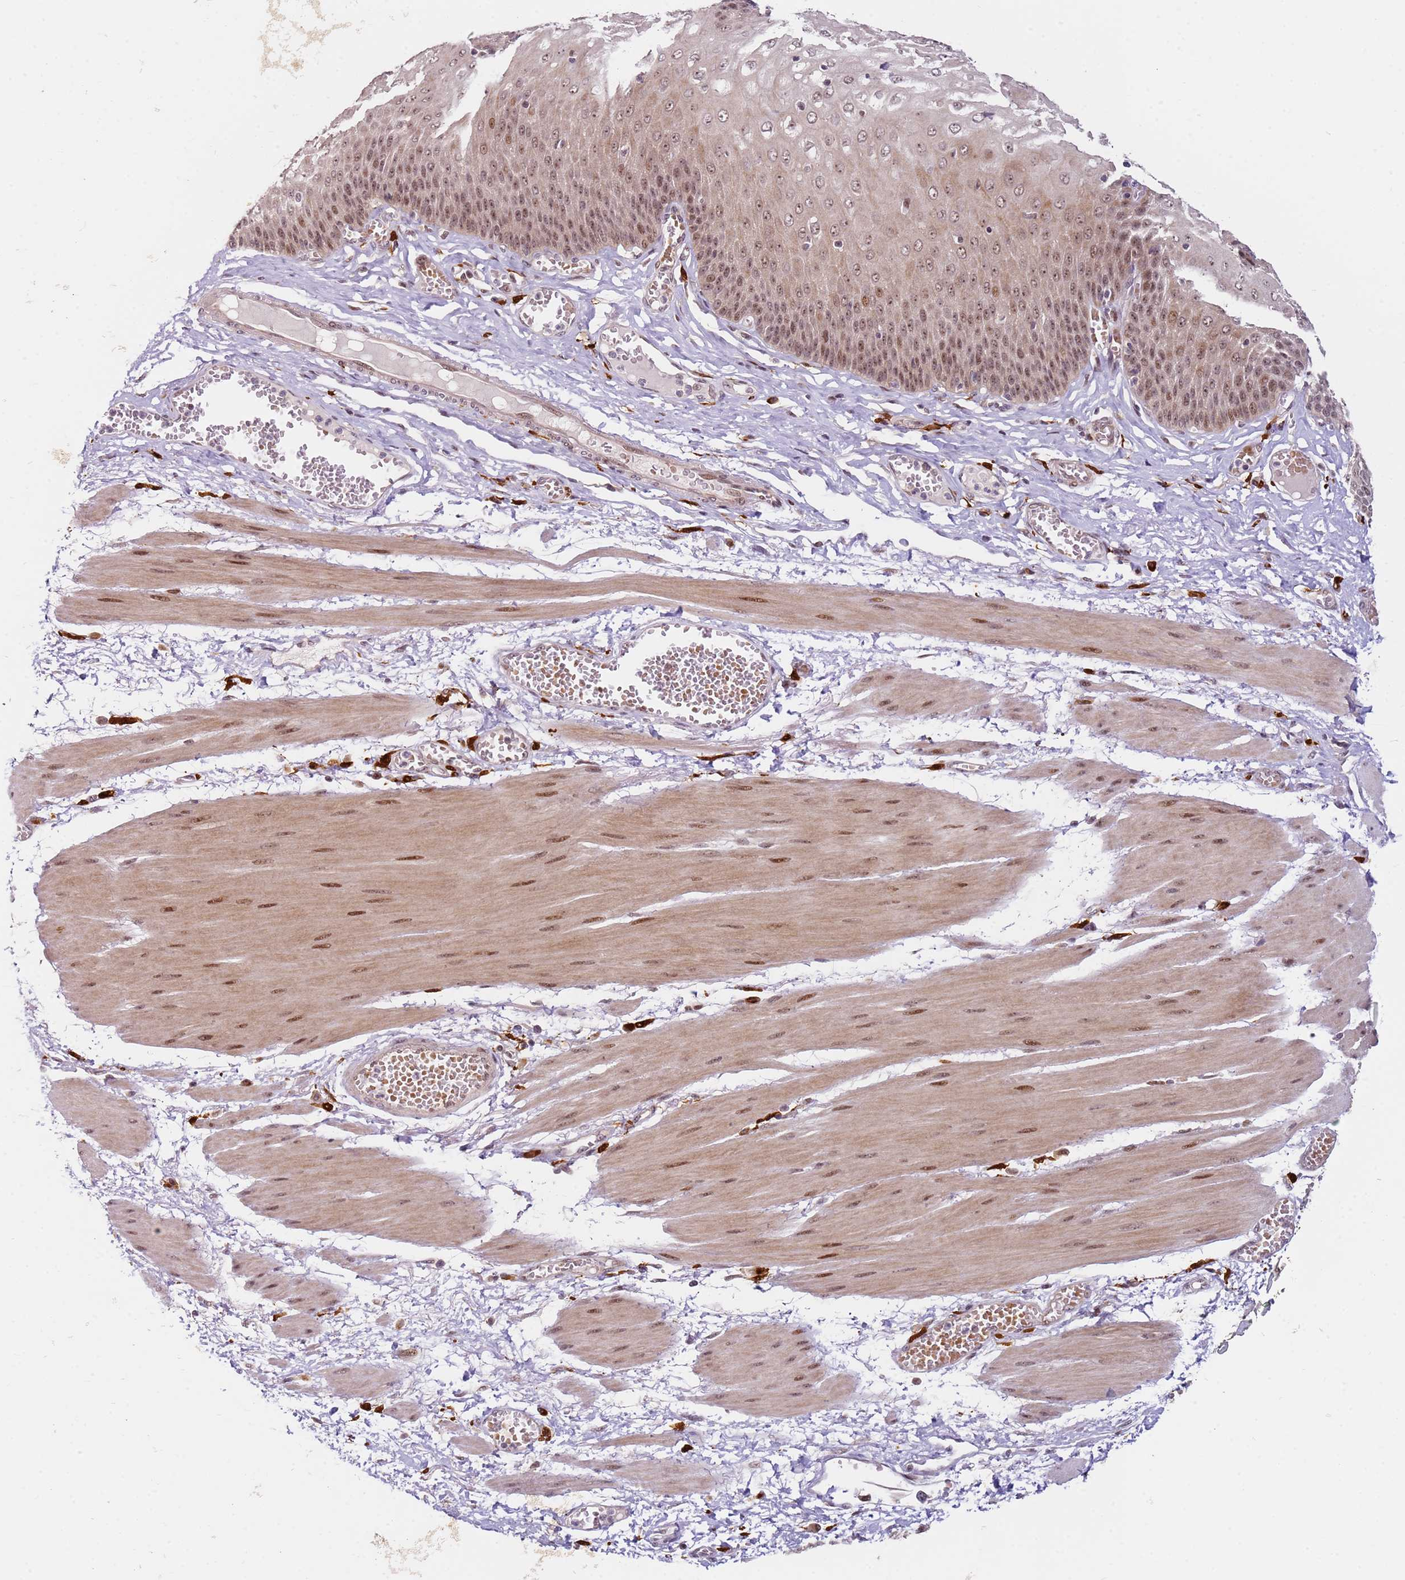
{"staining": {"intensity": "moderate", "quantity": ">75%", "location": "nuclear"}, "tissue": "esophagus", "cell_type": "Squamous epithelial cells", "image_type": "normal", "snomed": [{"axis": "morphology", "description": "Normal tissue, NOS"}, {"axis": "topography", "description": "Esophagus"}], "caption": "This image shows IHC staining of unremarkable esophagus, with medium moderate nuclear expression in about >75% of squamous epithelial cells.", "gene": "LGALSL", "patient": {"sex": "male", "age": 60}}